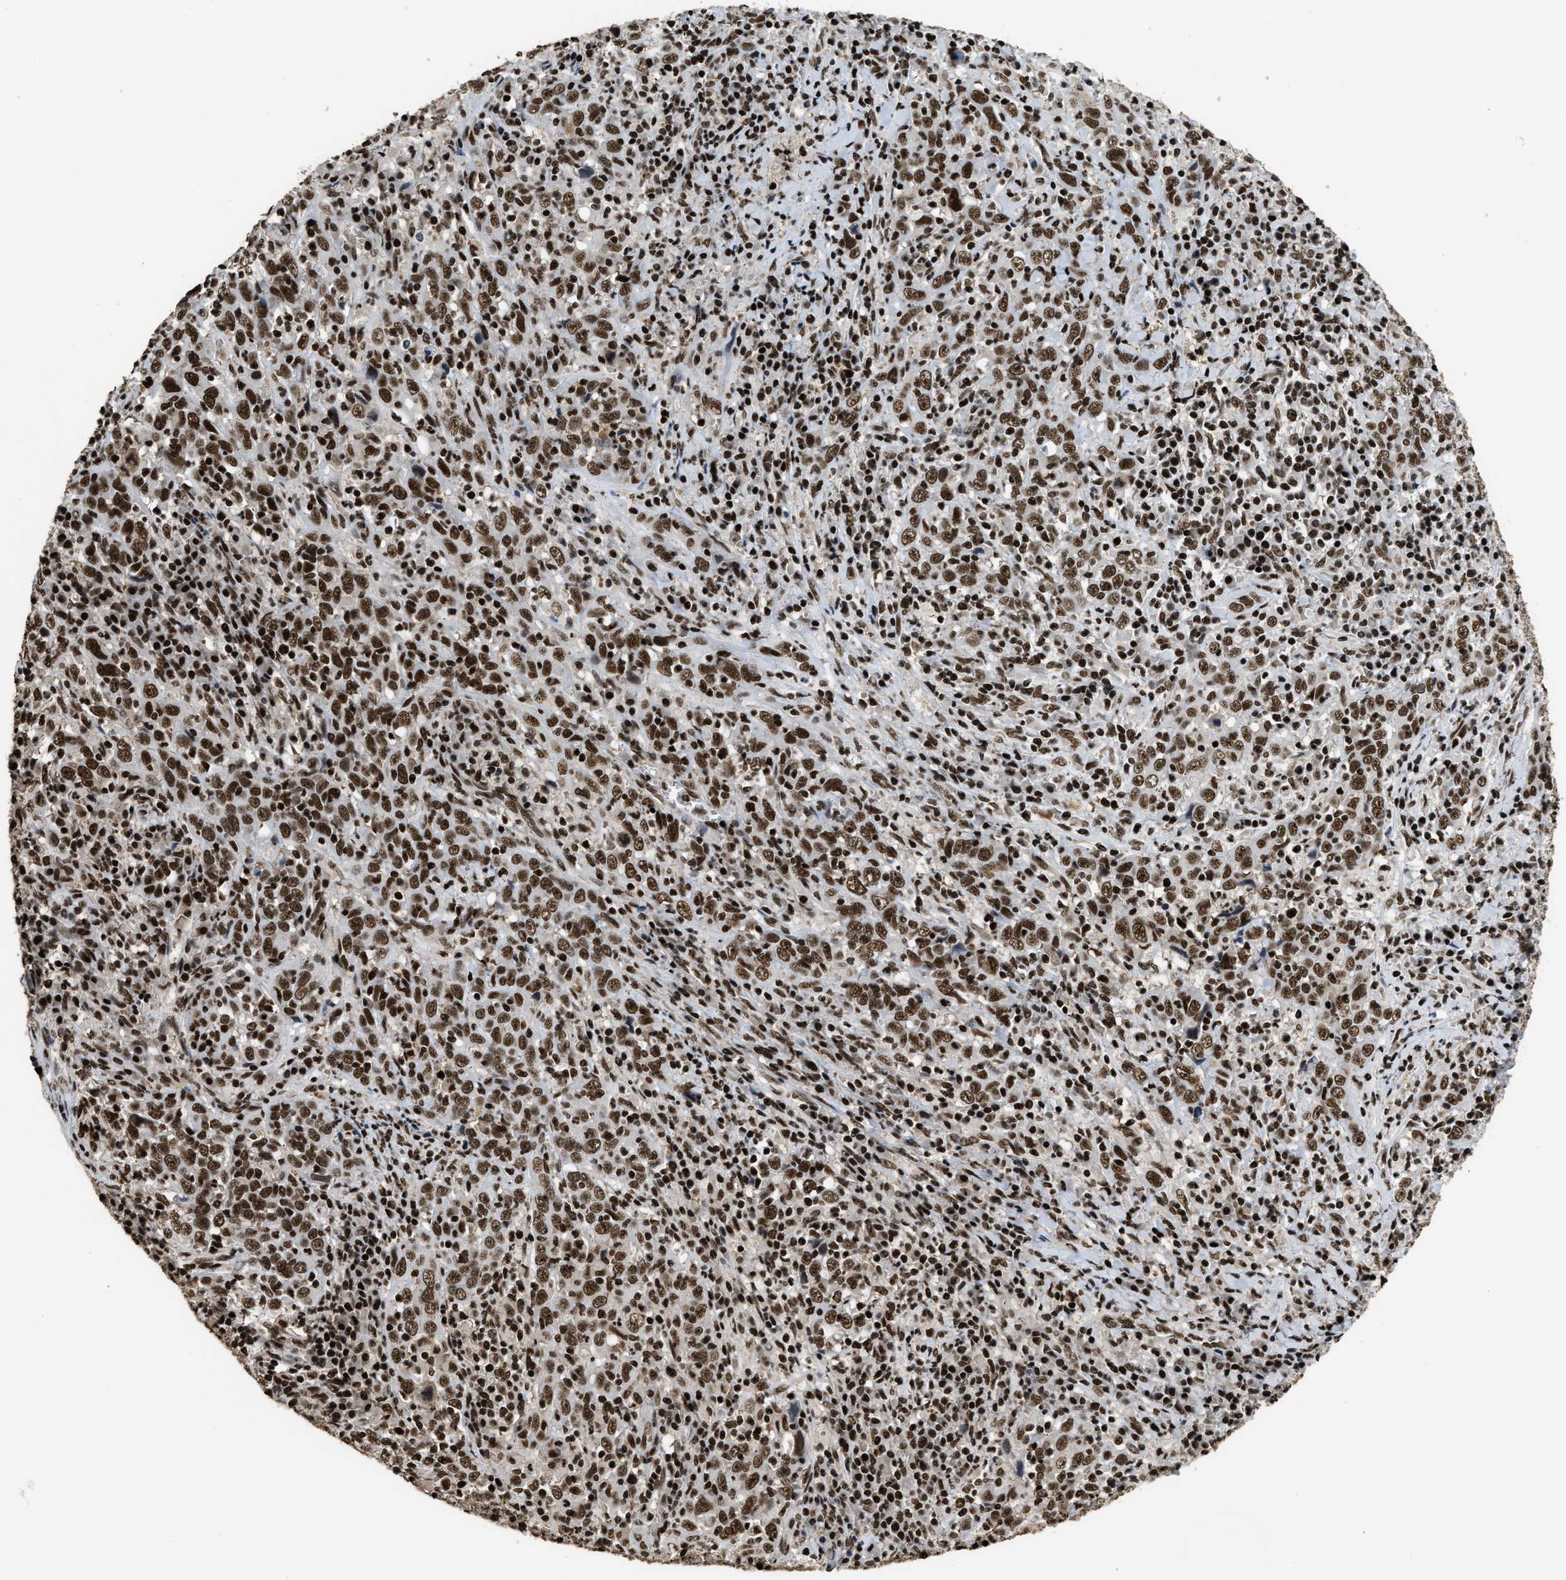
{"staining": {"intensity": "strong", "quantity": ">75%", "location": "nuclear"}, "tissue": "cervical cancer", "cell_type": "Tumor cells", "image_type": "cancer", "snomed": [{"axis": "morphology", "description": "Squamous cell carcinoma, NOS"}, {"axis": "topography", "description": "Cervix"}], "caption": "Tumor cells show high levels of strong nuclear expression in approximately >75% of cells in human squamous cell carcinoma (cervical).", "gene": "RAD21", "patient": {"sex": "female", "age": 46}}